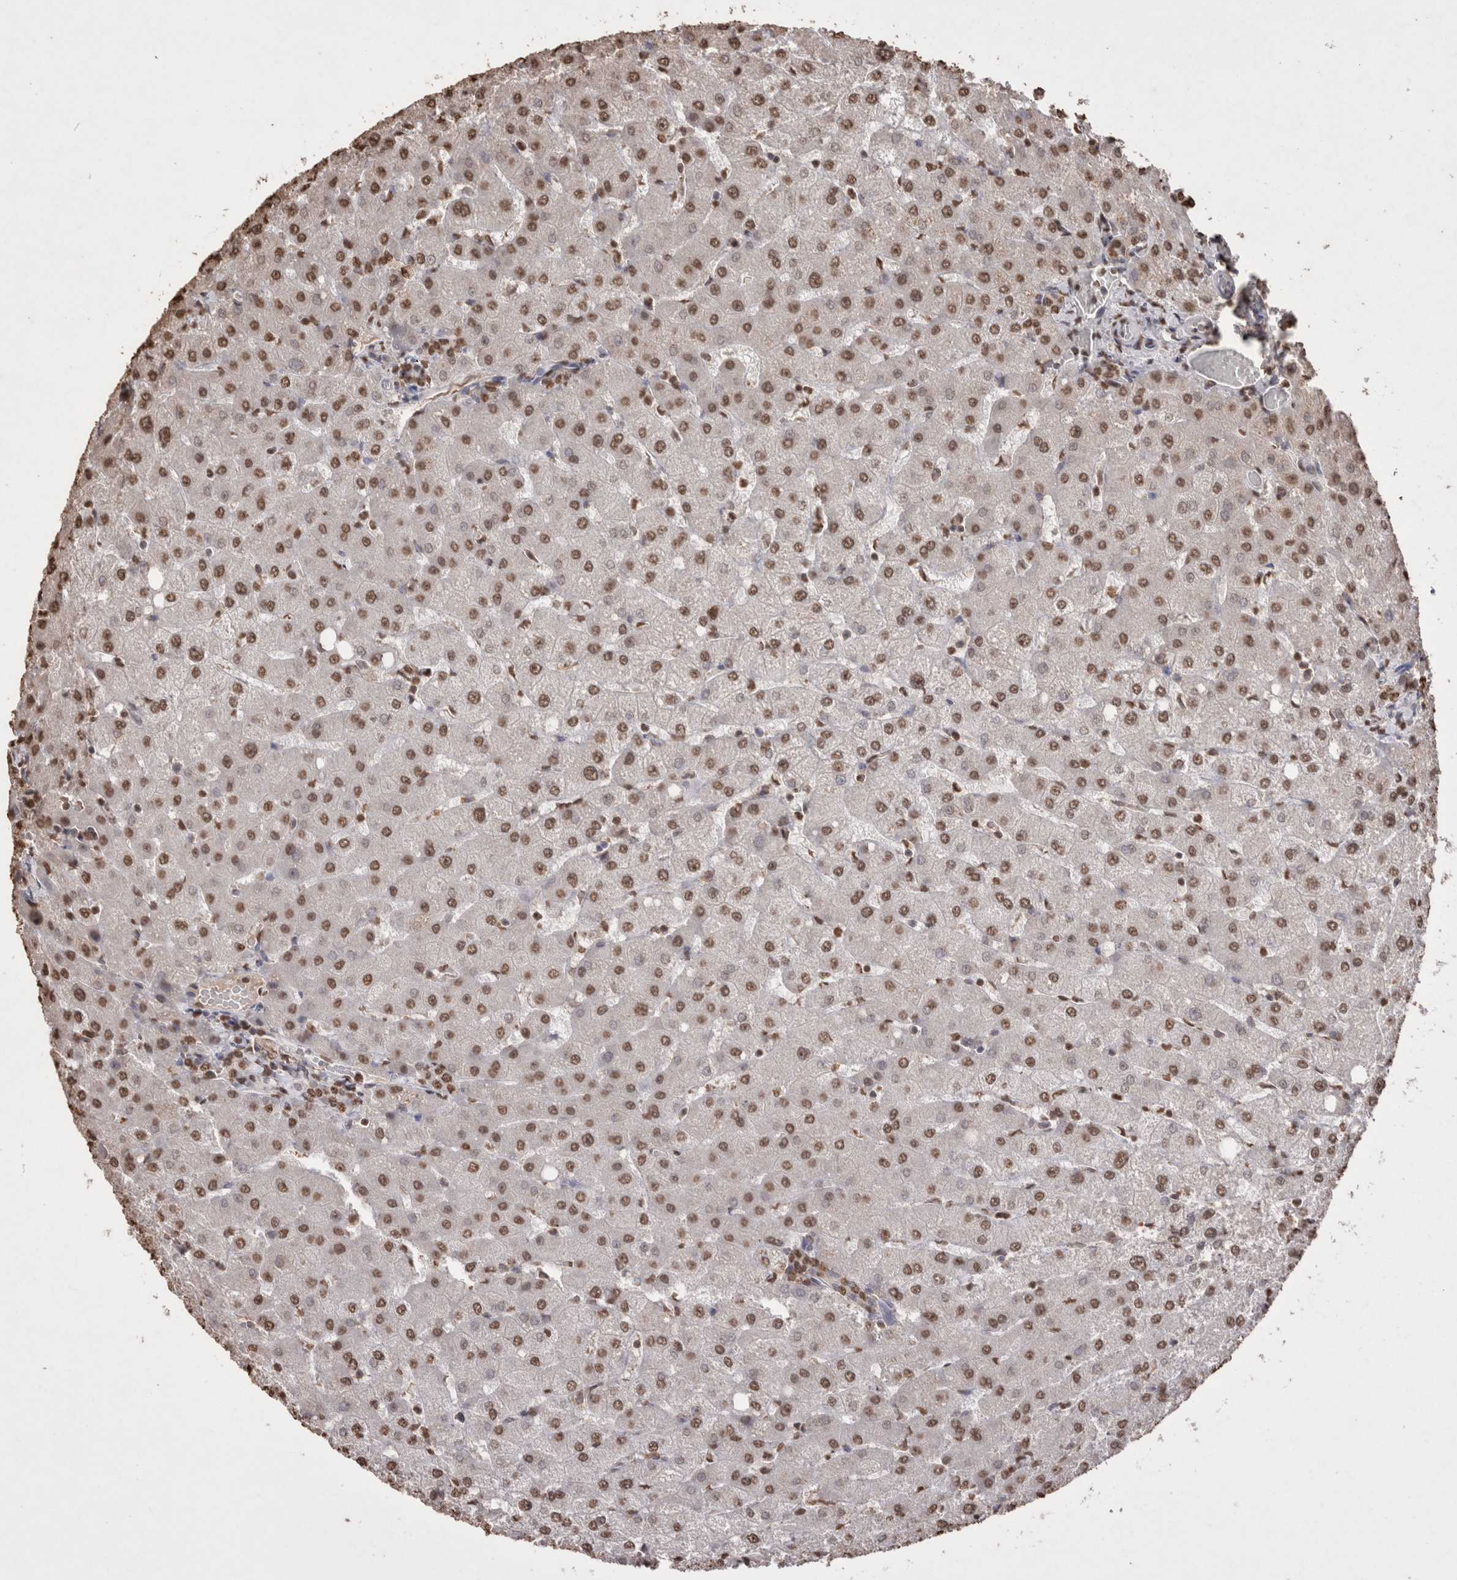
{"staining": {"intensity": "moderate", "quantity": ">75%", "location": "nuclear"}, "tissue": "liver", "cell_type": "Cholangiocytes", "image_type": "normal", "snomed": [{"axis": "morphology", "description": "Normal tissue, NOS"}, {"axis": "topography", "description": "Liver"}], "caption": "Protein staining shows moderate nuclear staining in about >75% of cholangiocytes in benign liver. (Brightfield microscopy of DAB IHC at high magnification).", "gene": "POU5F1", "patient": {"sex": "female", "age": 54}}